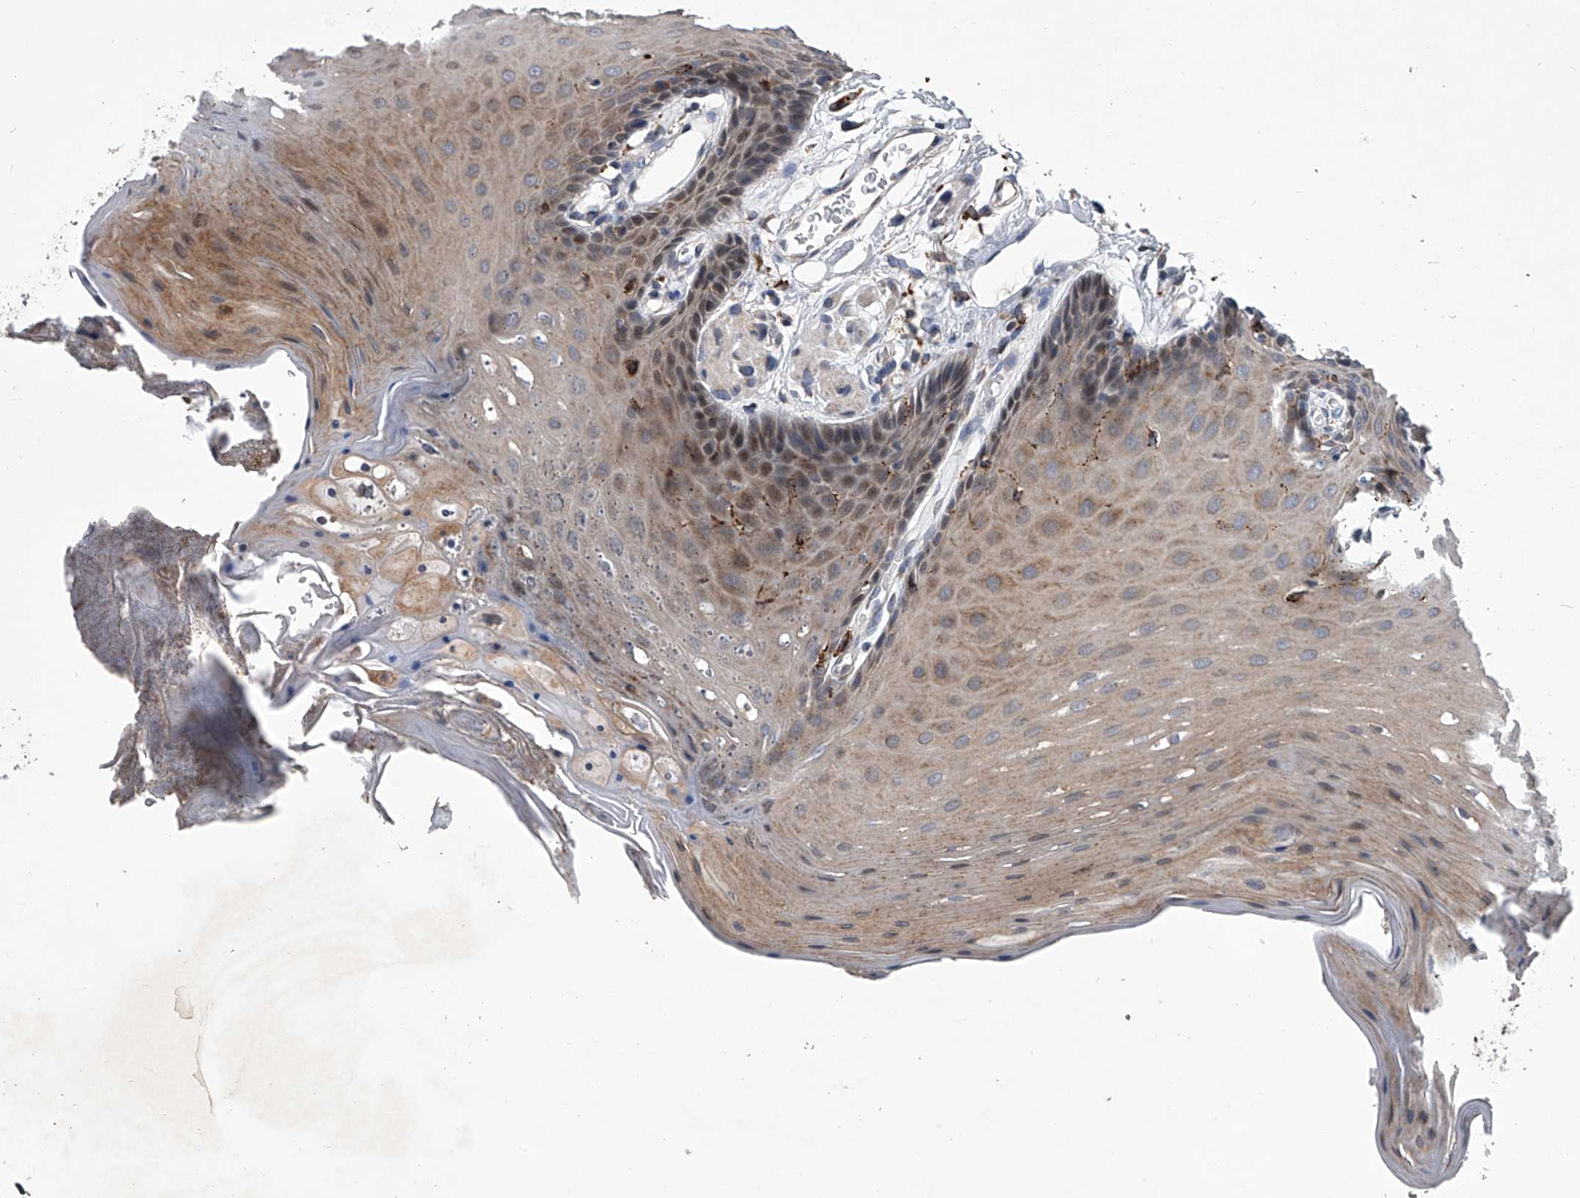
{"staining": {"intensity": "moderate", "quantity": "<25%", "location": "cytoplasmic/membranous"}, "tissue": "oral mucosa", "cell_type": "Squamous epithelial cells", "image_type": "normal", "snomed": [{"axis": "morphology", "description": "Normal tissue, NOS"}, {"axis": "morphology", "description": "Squamous cell carcinoma, NOS"}, {"axis": "topography", "description": "Skeletal muscle"}, {"axis": "topography", "description": "Oral tissue"}, {"axis": "topography", "description": "Salivary gland"}, {"axis": "topography", "description": "Head-Neck"}], "caption": "A low amount of moderate cytoplasmic/membranous positivity is present in approximately <25% of squamous epithelial cells in benign oral mucosa.", "gene": "TRIM8", "patient": {"sex": "male", "age": 54}}